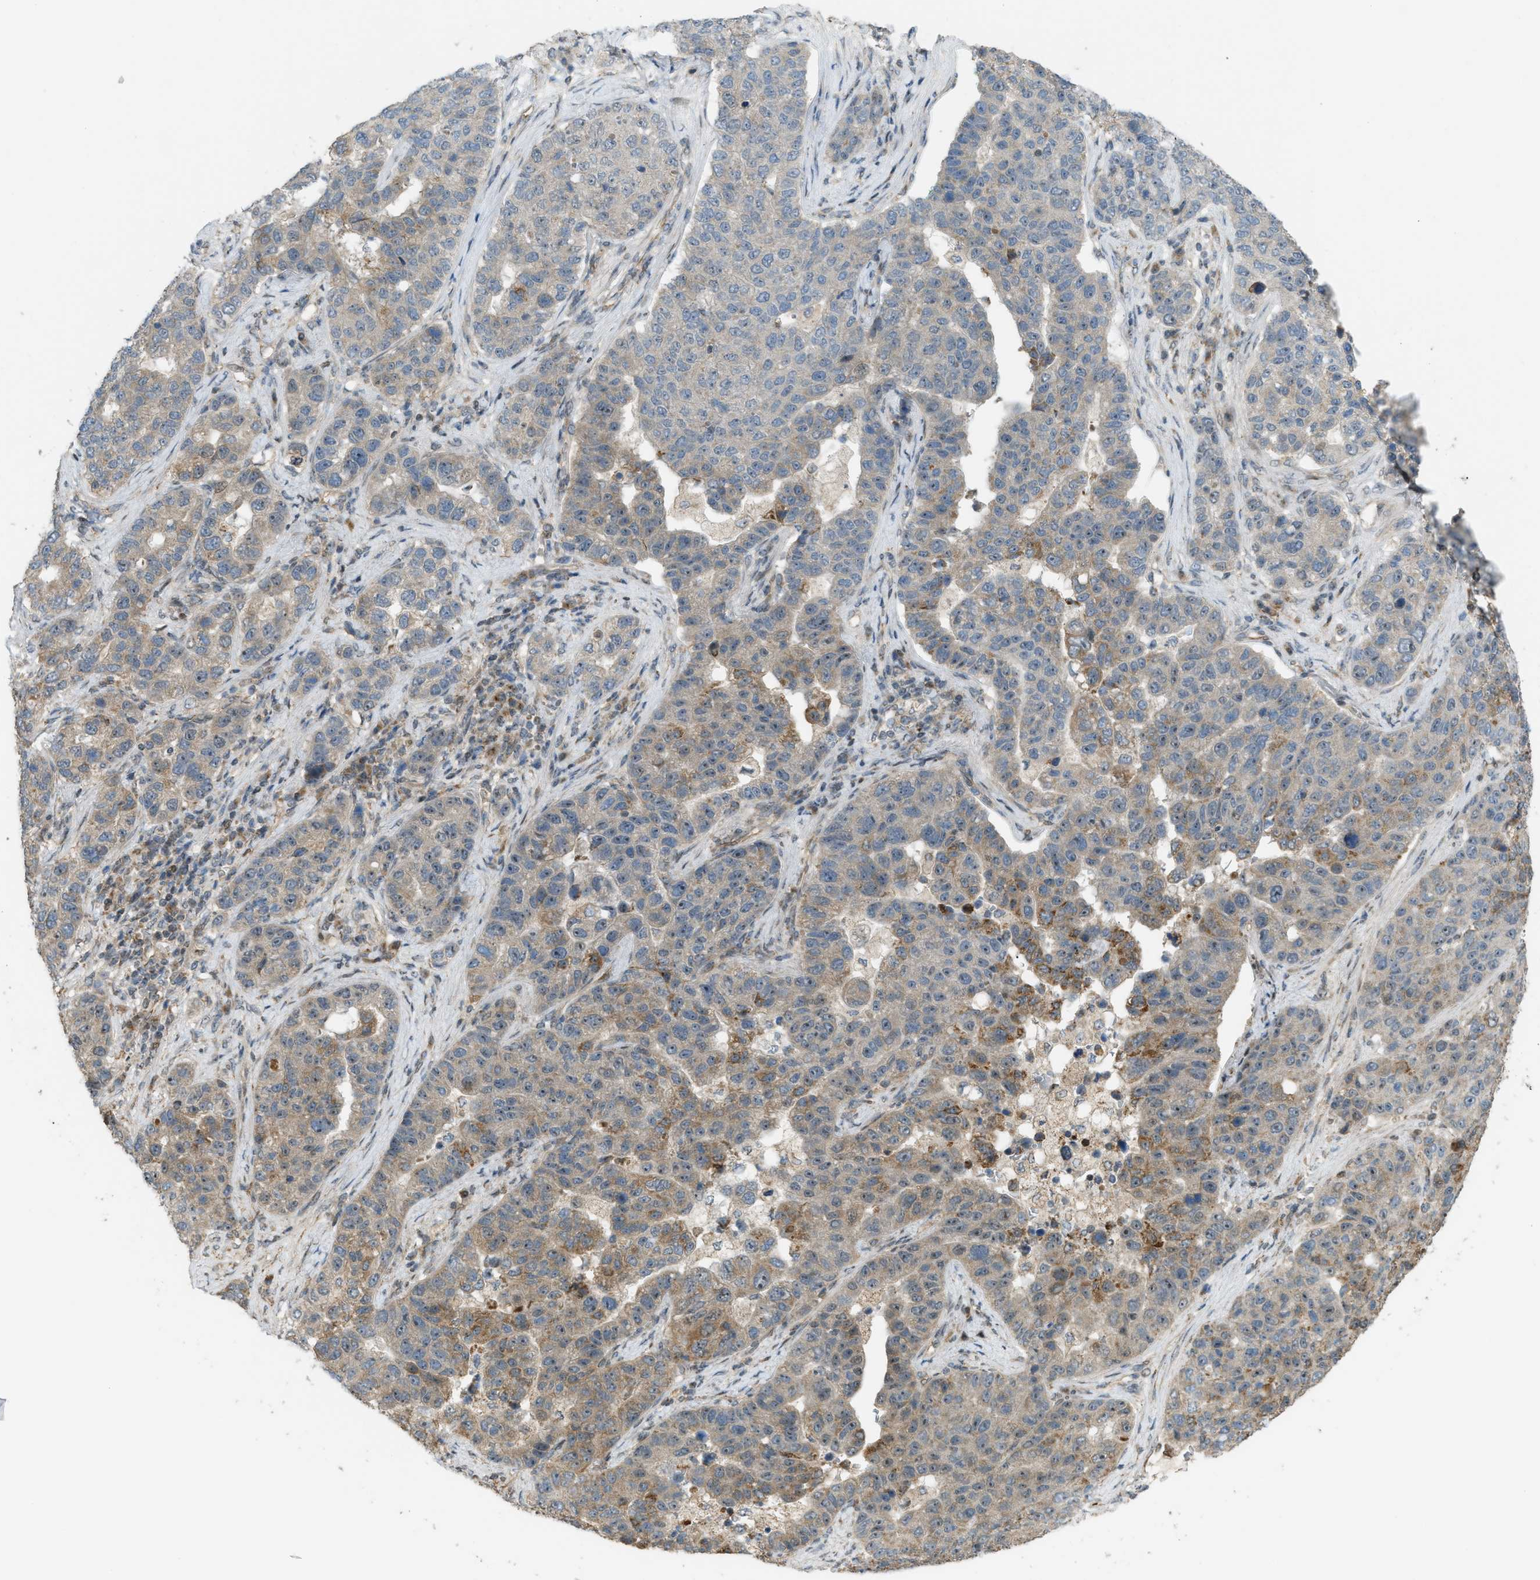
{"staining": {"intensity": "weak", "quantity": "25%-75%", "location": "cytoplasmic/membranous"}, "tissue": "pancreatic cancer", "cell_type": "Tumor cells", "image_type": "cancer", "snomed": [{"axis": "morphology", "description": "Adenocarcinoma, NOS"}, {"axis": "topography", "description": "Pancreas"}], "caption": "A brown stain highlights weak cytoplasmic/membranous expression of a protein in human pancreatic cancer tumor cells.", "gene": "CCDC186", "patient": {"sex": "female", "age": 61}}